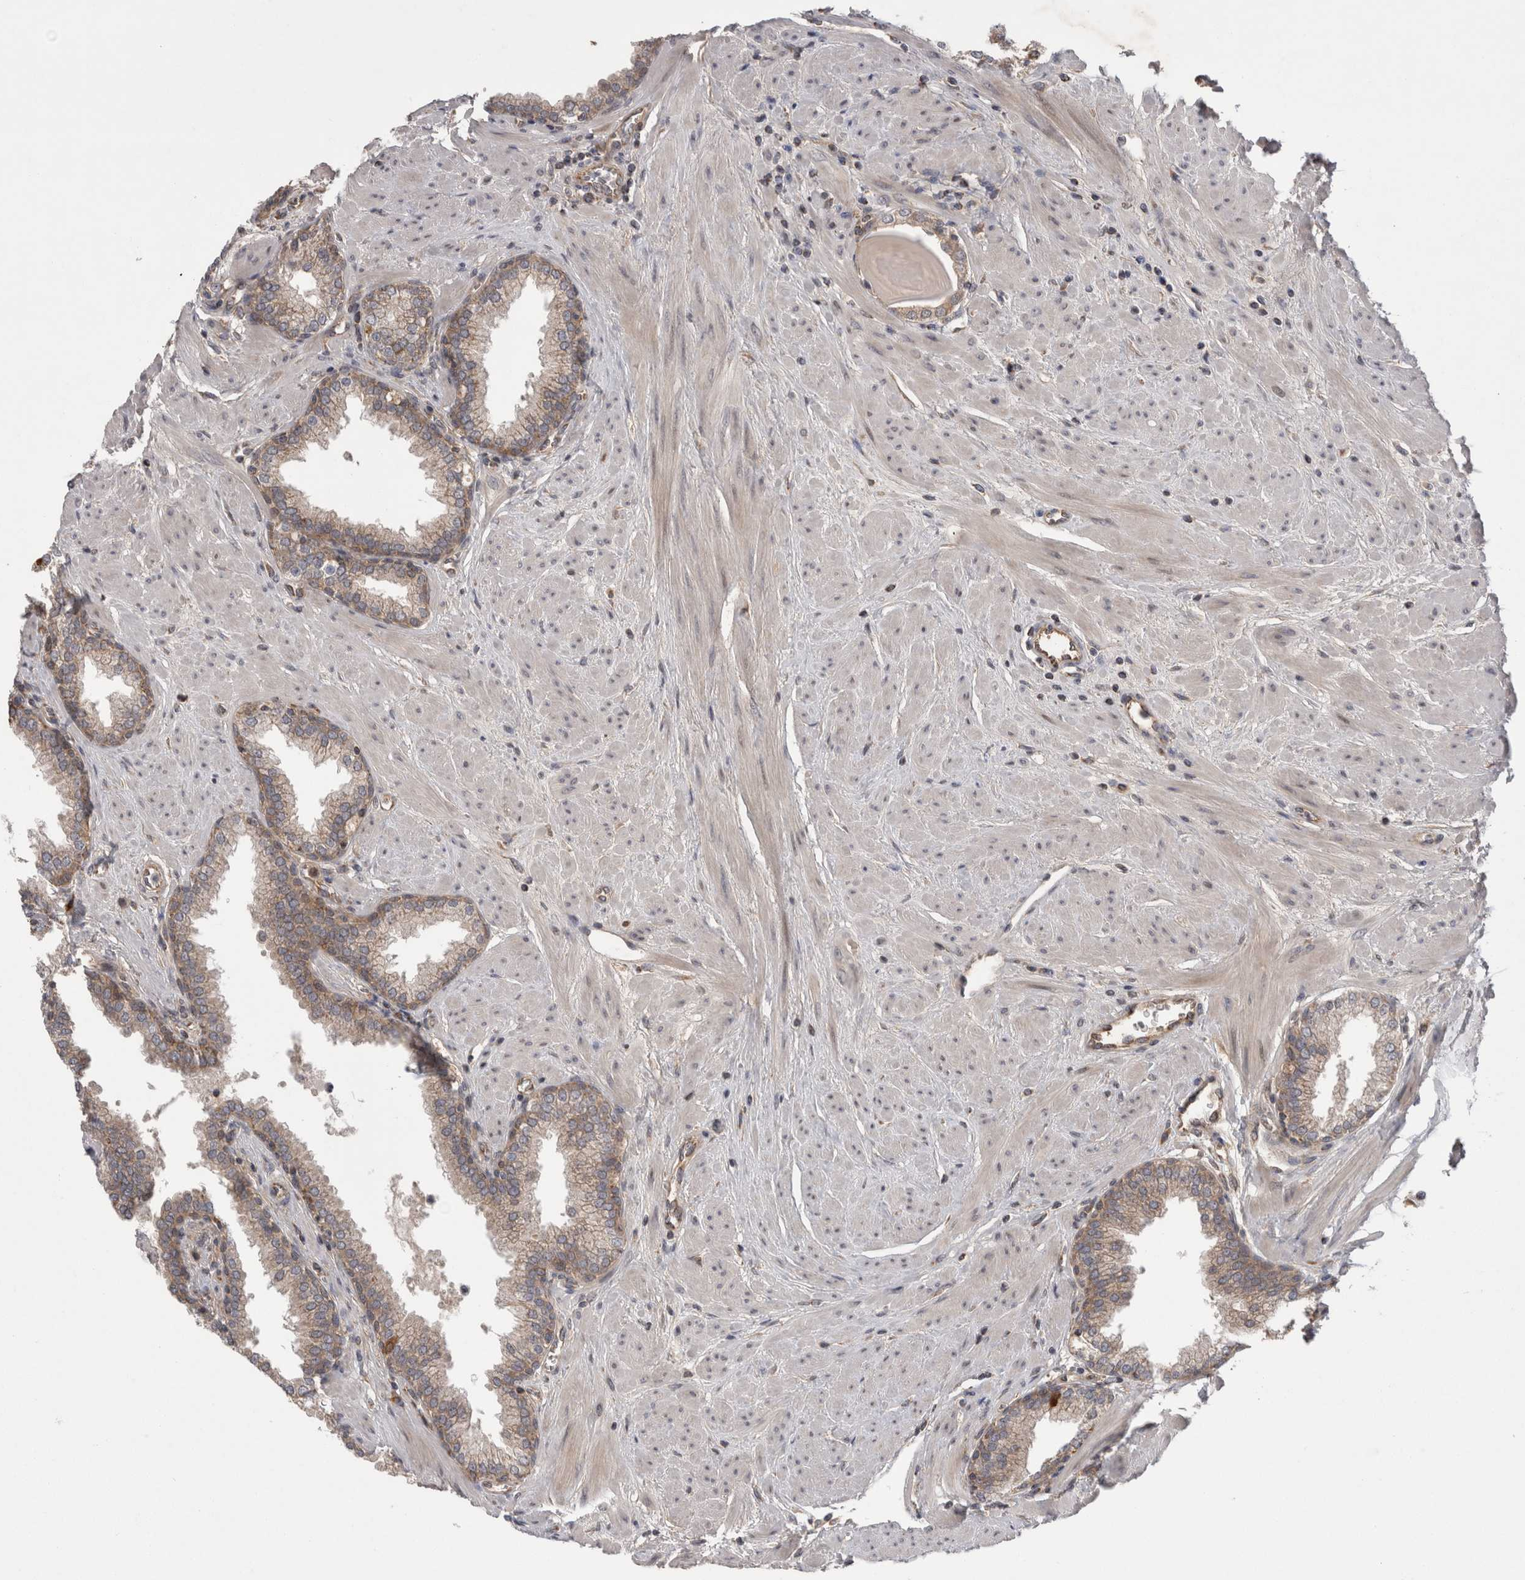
{"staining": {"intensity": "moderate", "quantity": "25%-75%", "location": "cytoplasmic/membranous"}, "tissue": "prostate", "cell_type": "Glandular cells", "image_type": "normal", "snomed": [{"axis": "morphology", "description": "Normal tissue, NOS"}, {"axis": "topography", "description": "Prostate"}], "caption": "IHC staining of normal prostate, which exhibits medium levels of moderate cytoplasmic/membranous expression in approximately 25%-75% of glandular cells indicating moderate cytoplasmic/membranous protein staining. The staining was performed using DAB (brown) for protein detection and nuclei were counterstained in hematoxylin (blue).", "gene": "DARS2", "patient": {"sex": "male", "age": 51}}